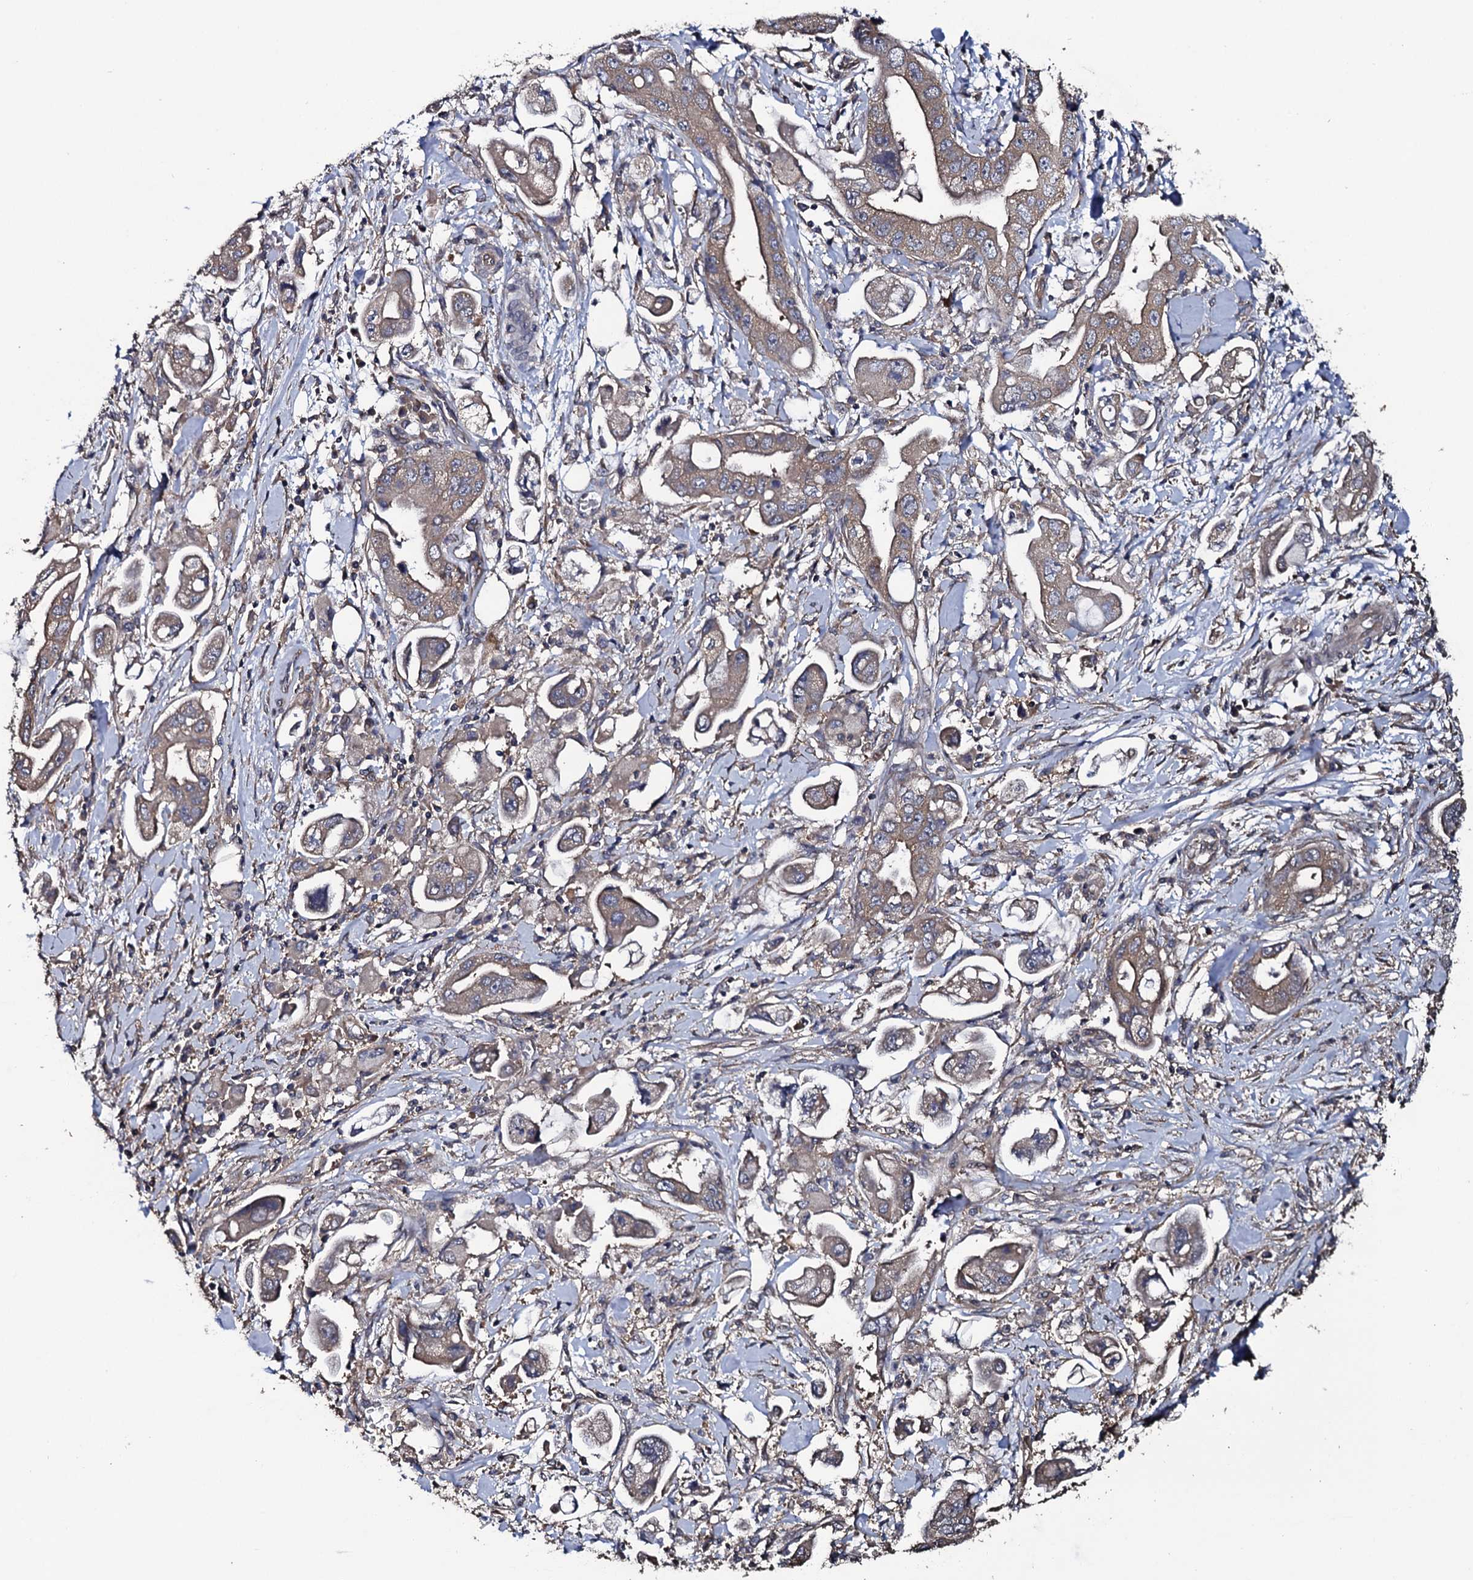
{"staining": {"intensity": "weak", "quantity": "25%-75%", "location": "cytoplasmic/membranous"}, "tissue": "stomach cancer", "cell_type": "Tumor cells", "image_type": "cancer", "snomed": [{"axis": "morphology", "description": "Adenocarcinoma, NOS"}, {"axis": "topography", "description": "Stomach"}], "caption": "Protein expression analysis of stomach adenocarcinoma displays weak cytoplasmic/membranous staining in approximately 25%-75% of tumor cells.", "gene": "TTC23", "patient": {"sex": "male", "age": 62}}